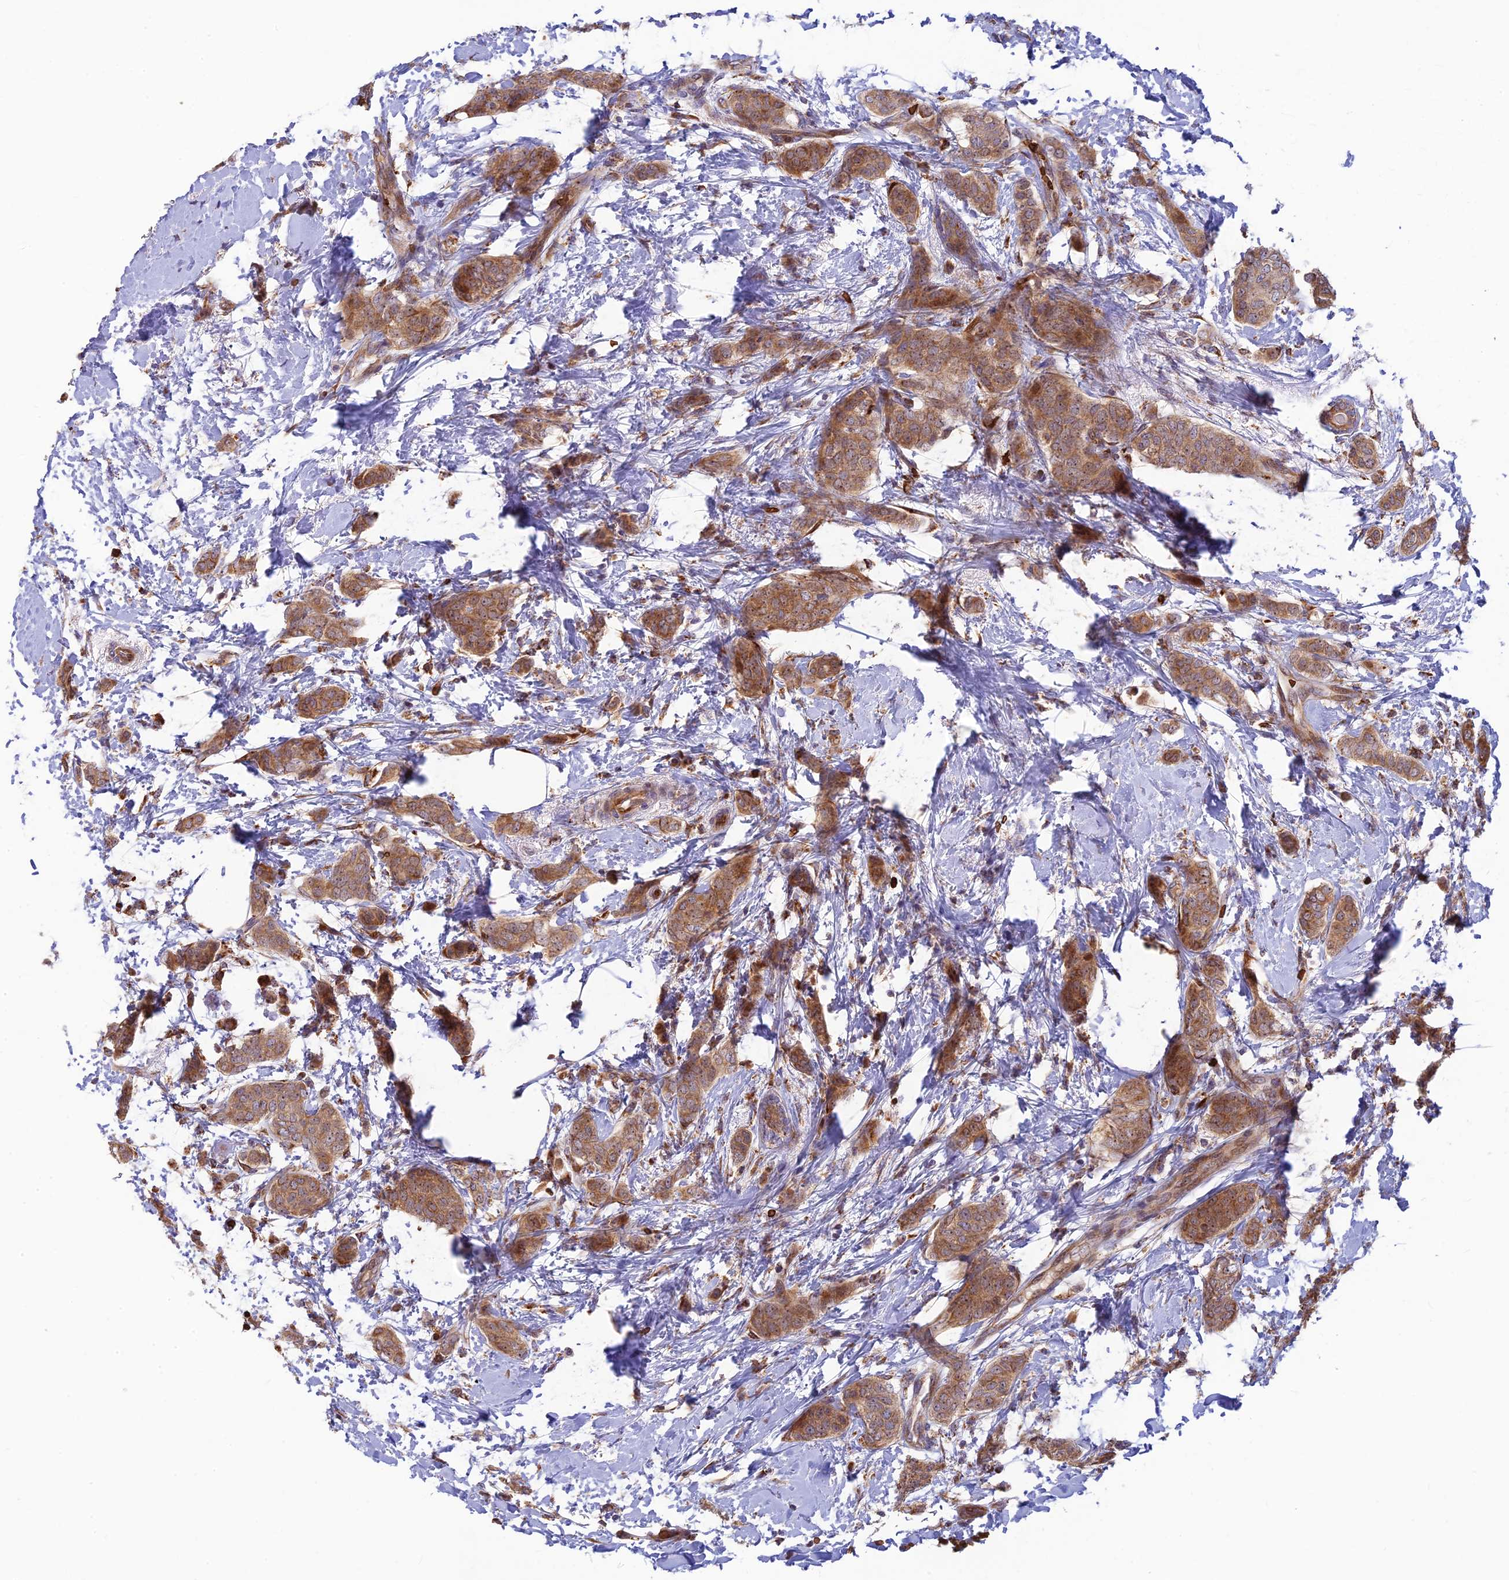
{"staining": {"intensity": "moderate", "quantity": ">75%", "location": "cytoplasmic/membranous"}, "tissue": "breast cancer", "cell_type": "Tumor cells", "image_type": "cancer", "snomed": [{"axis": "morphology", "description": "Duct carcinoma"}, {"axis": "topography", "description": "Breast"}], "caption": "Human breast infiltrating ductal carcinoma stained for a protein (brown) displays moderate cytoplasmic/membranous positive expression in about >75% of tumor cells.", "gene": "UFSP2", "patient": {"sex": "female", "age": 72}}